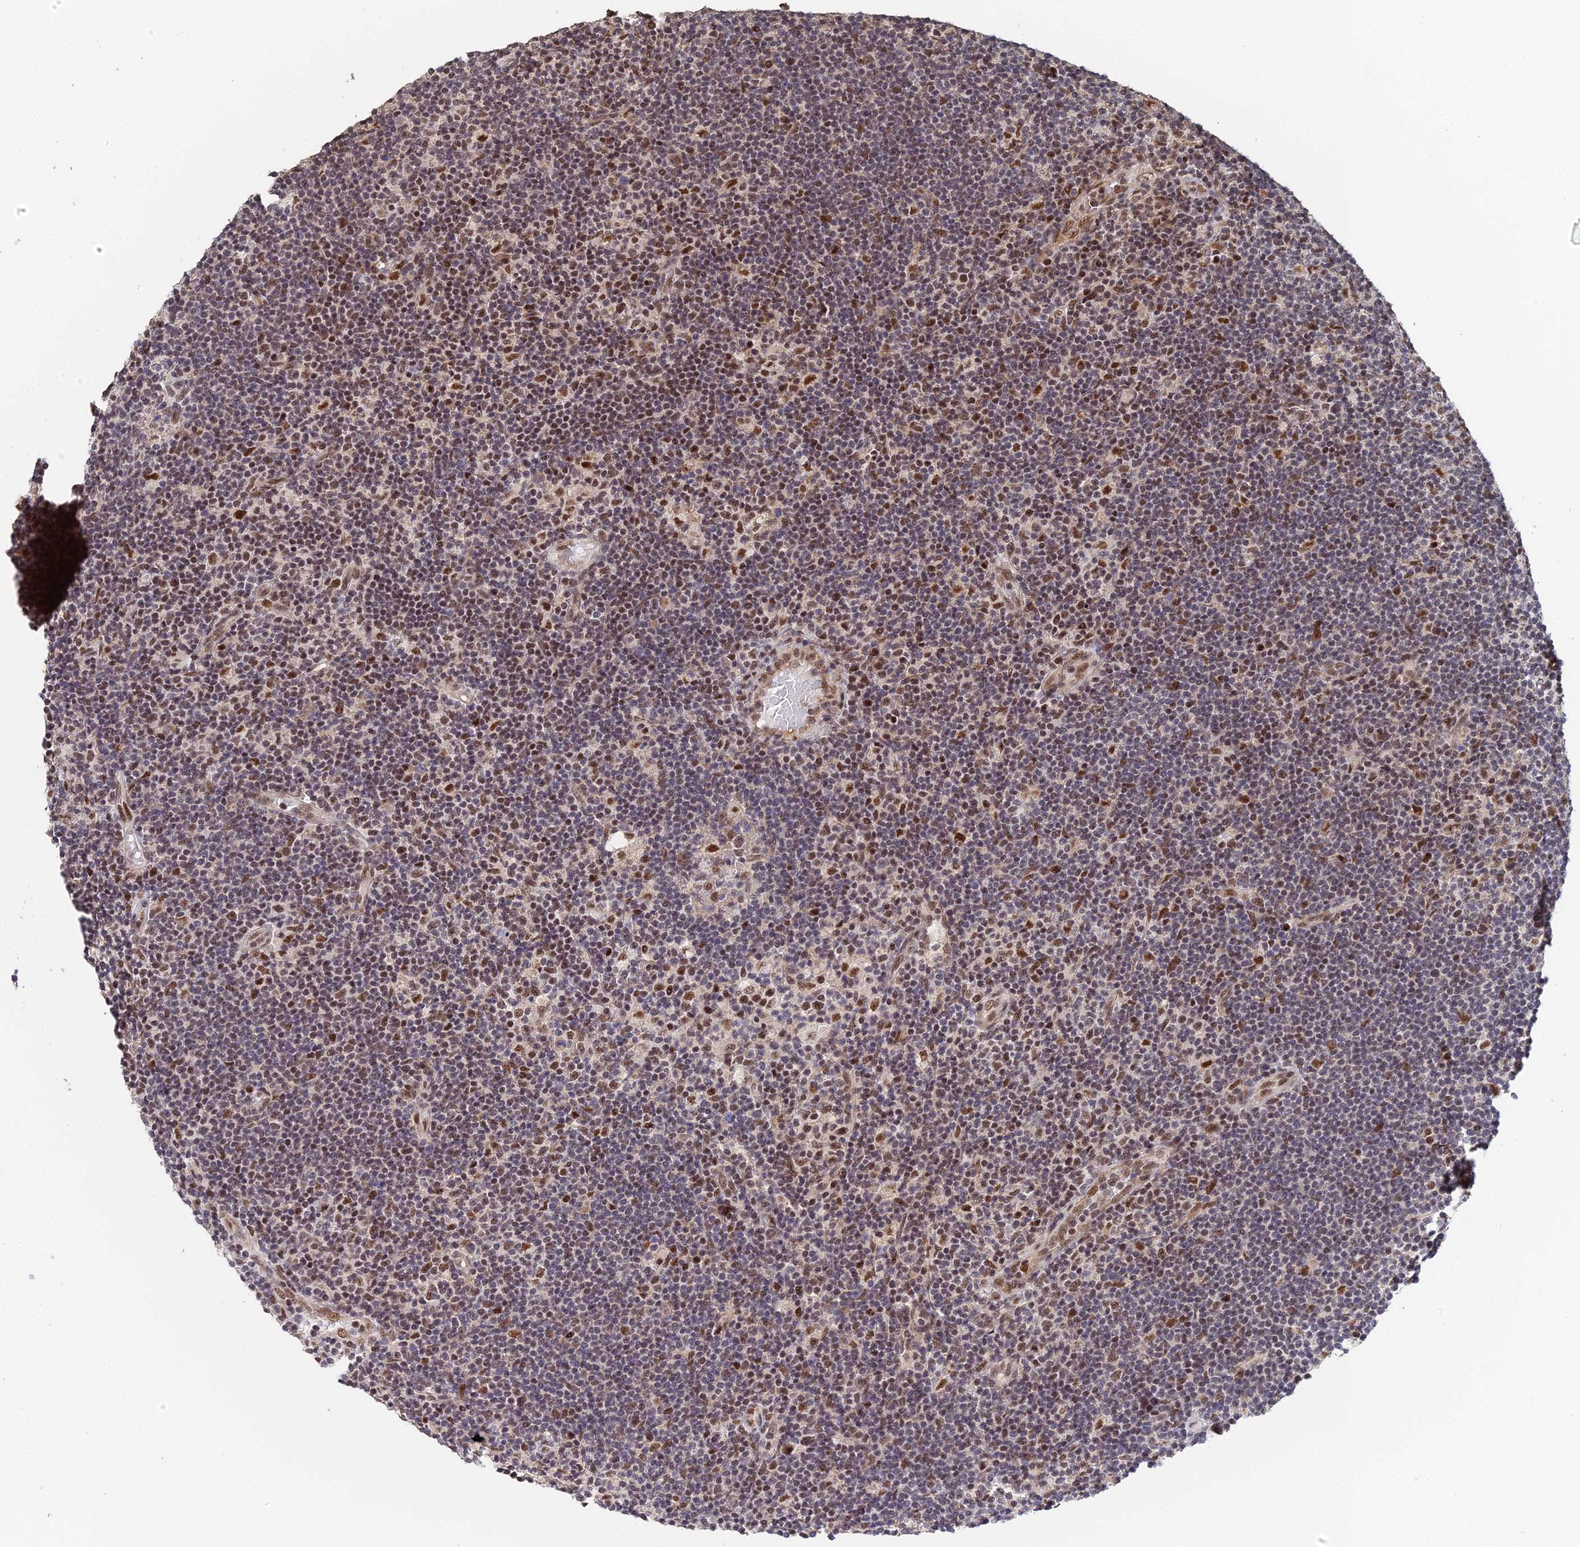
{"staining": {"intensity": "moderate", "quantity": ">75%", "location": "nuclear"}, "tissue": "lymphoma", "cell_type": "Tumor cells", "image_type": "cancer", "snomed": [{"axis": "morphology", "description": "Hodgkin's disease, NOS"}, {"axis": "topography", "description": "Lymph node"}], "caption": "Immunohistochemistry photomicrograph of human lymphoma stained for a protein (brown), which reveals medium levels of moderate nuclear staining in about >75% of tumor cells.", "gene": "ERCC5", "patient": {"sex": "female", "age": 57}}